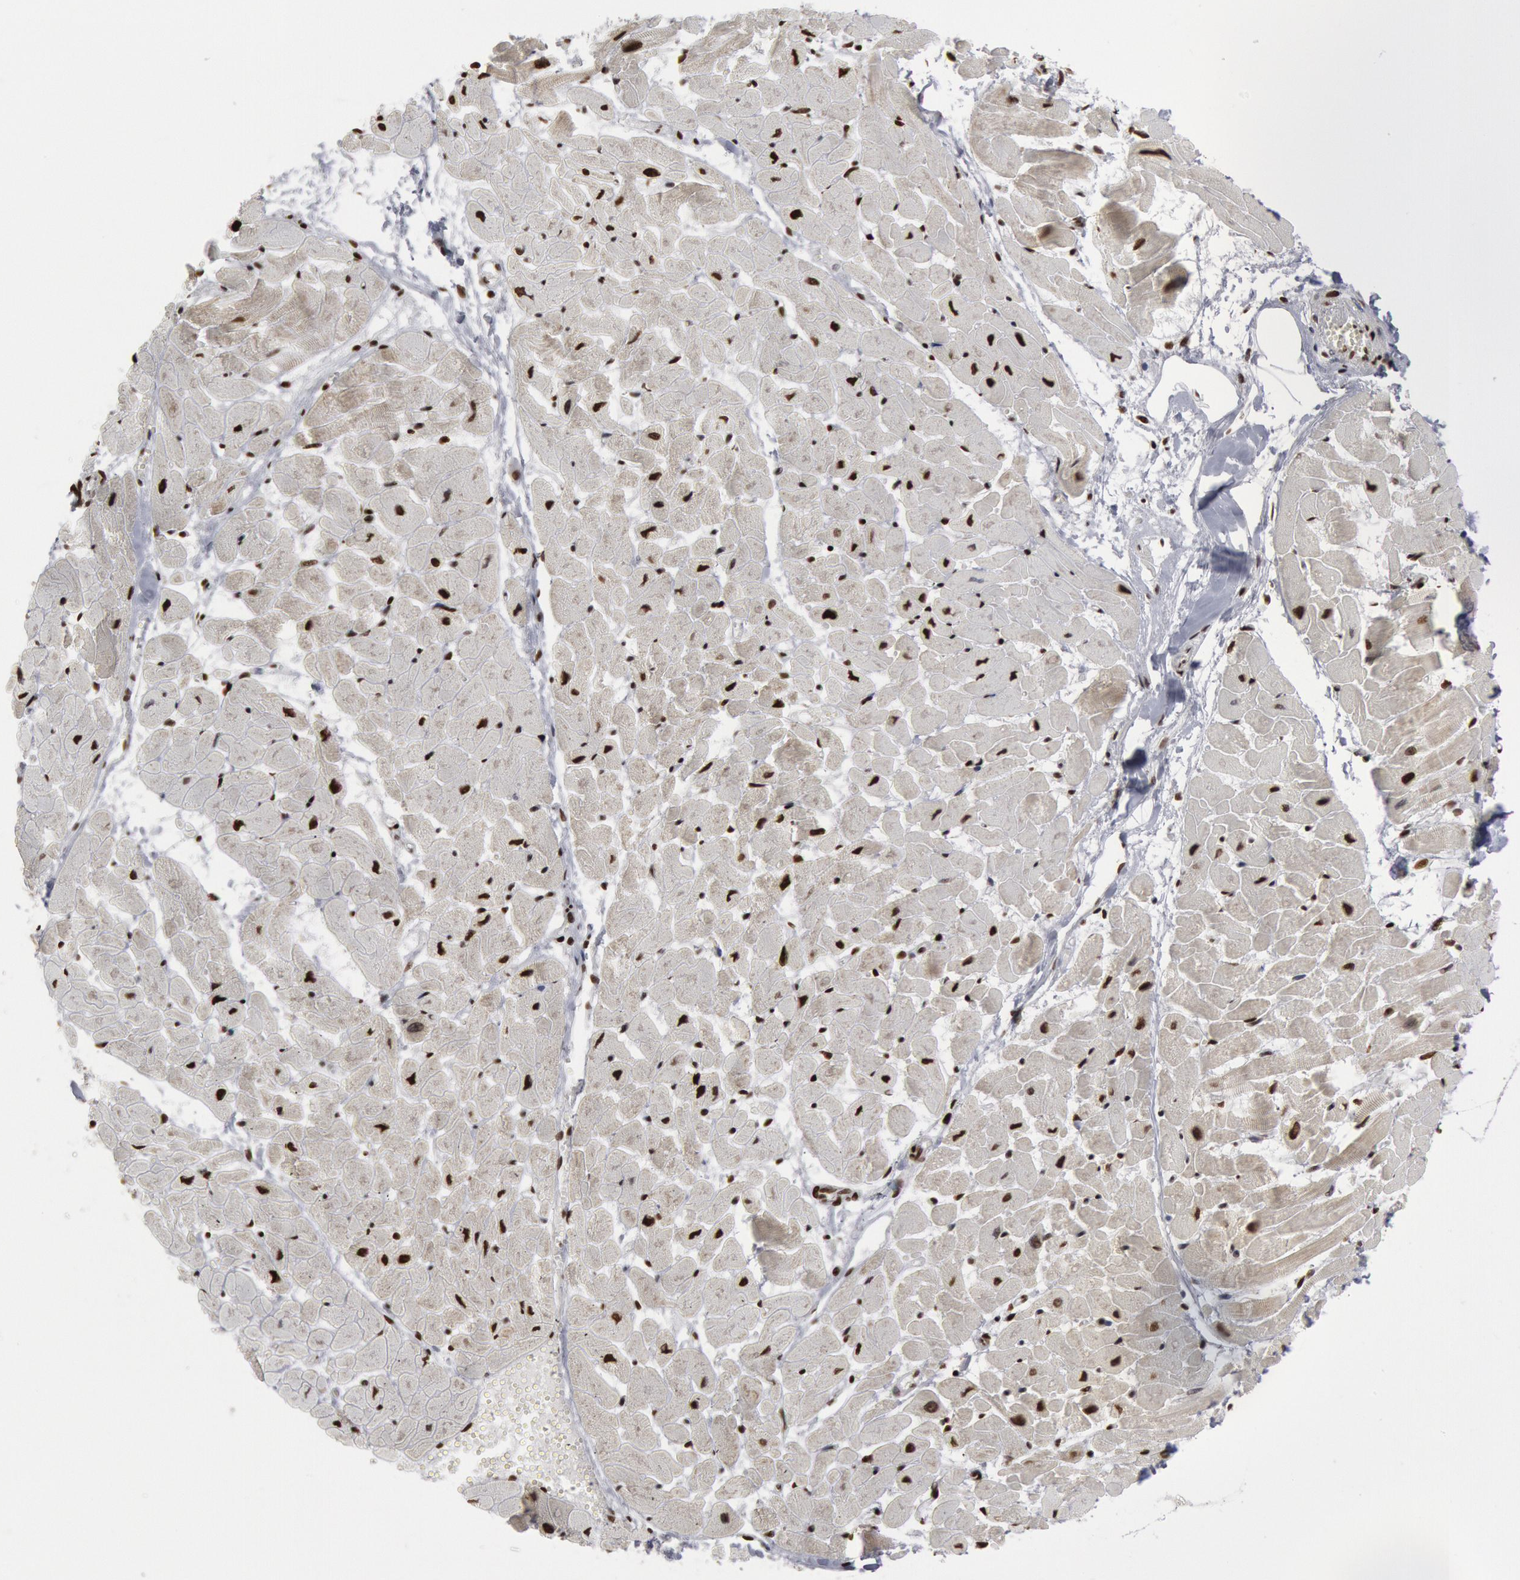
{"staining": {"intensity": "moderate", "quantity": ">75%", "location": "nuclear"}, "tissue": "heart muscle", "cell_type": "Cardiomyocytes", "image_type": "normal", "snomed": [{"axis": "morphology", "description": "Normal tissue, NOS"}, {"axis": "topography", "description": "Heart"}], "caption": "Immunohistochemistry (IHC) (DAB) staining of benign heart muscle shows moderate nuclear protein expression in about >75% of cardiomyocytes.", "gene": "MECP2", "patient": {"sex": "female", "age": 19}}